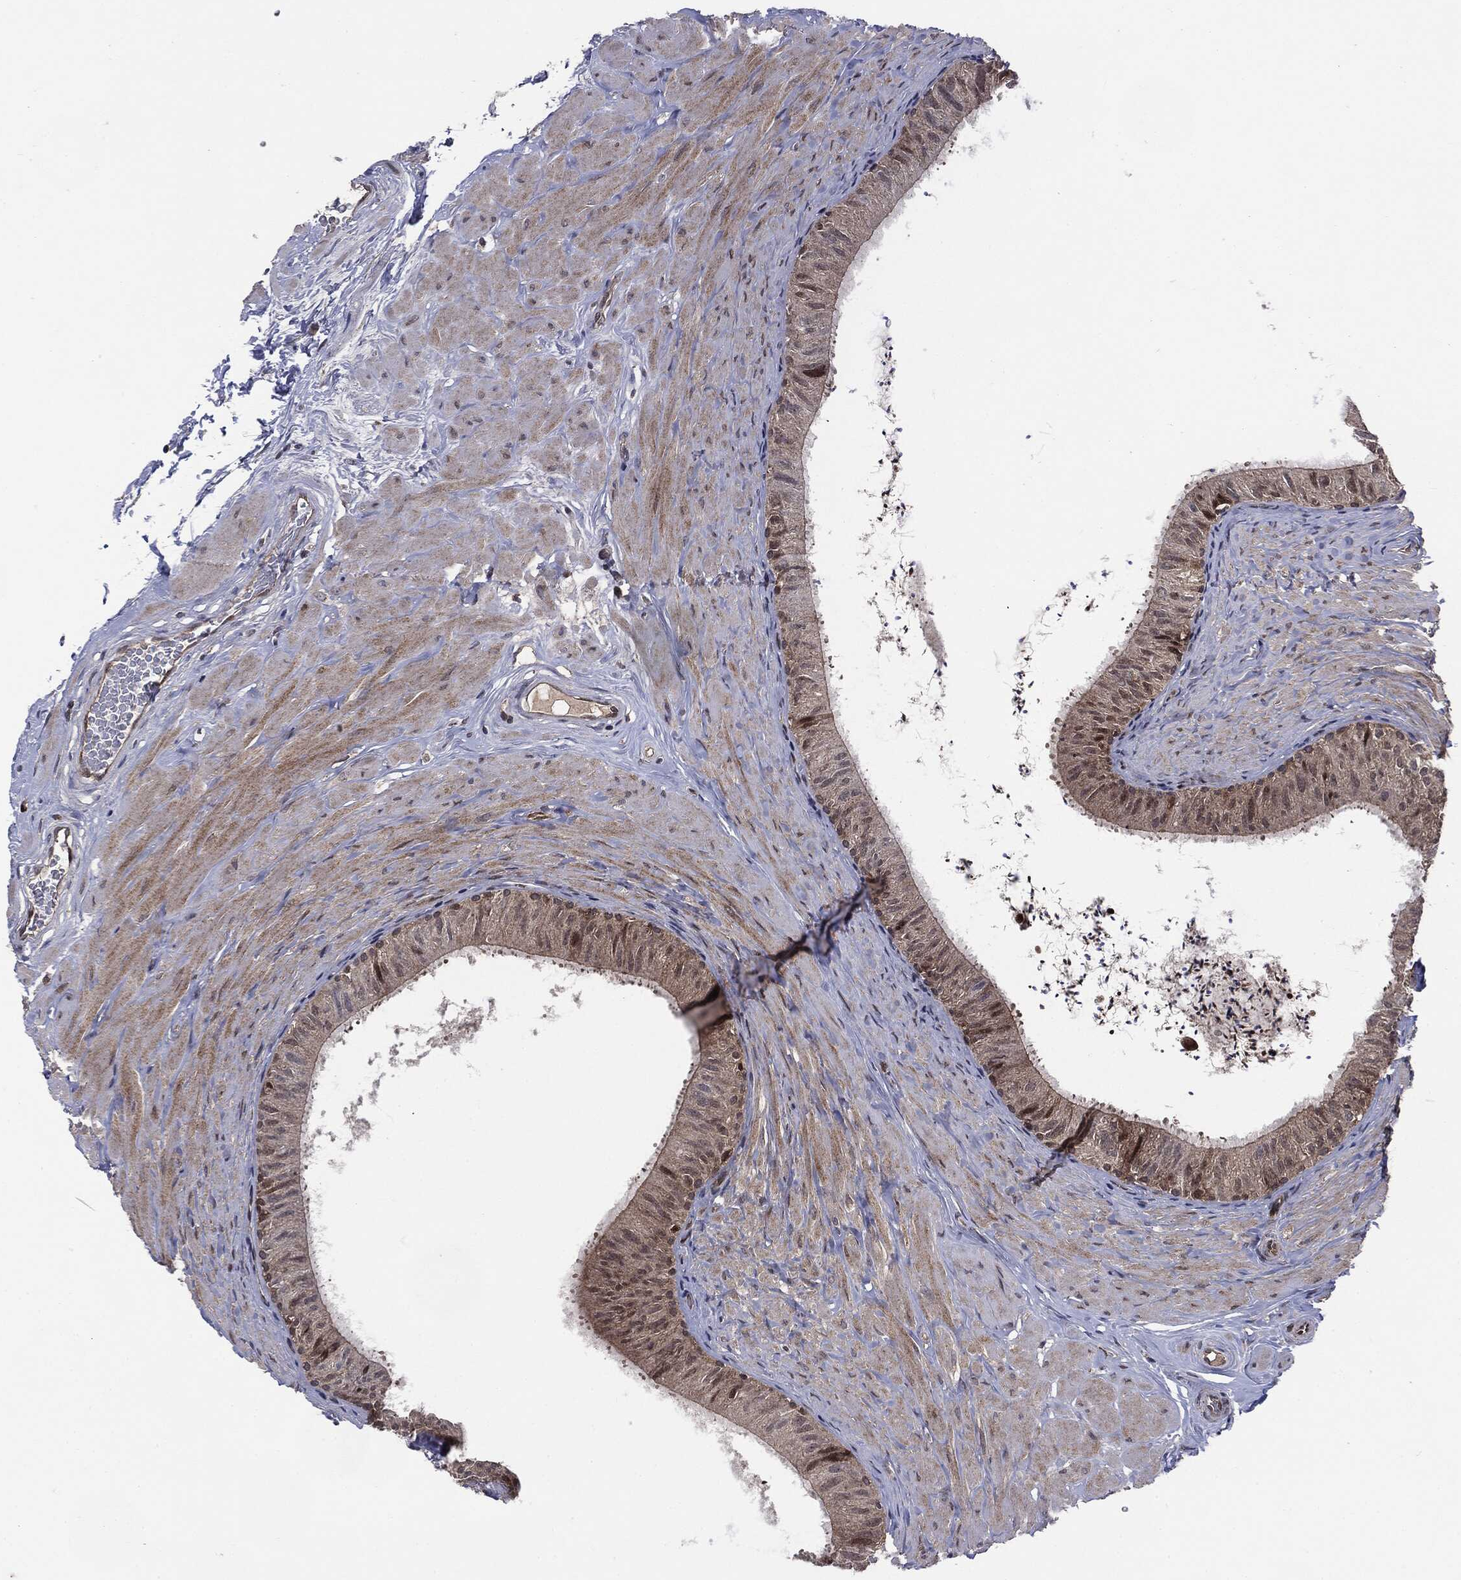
{"staining": {"intensity": "weak", "quantity": ">75%", "location": "cytoplasmic/membranous"}, "tissue": "epididymis", "cell_type": "Glandular cells", "image_type": "normal", "snomed": [{"axis": "morphology", "description": "Normal tissue, NOS"}, {"axis": "topography", "description": "Epididymis"}], "caption": "Protein analysis of unremarkable epididymis exhibits weak cytoplasmic/membranous staining in about >75% of glandular cells.", "gene": "PTPA", "patient": {"sex": "male", "age": 34}}